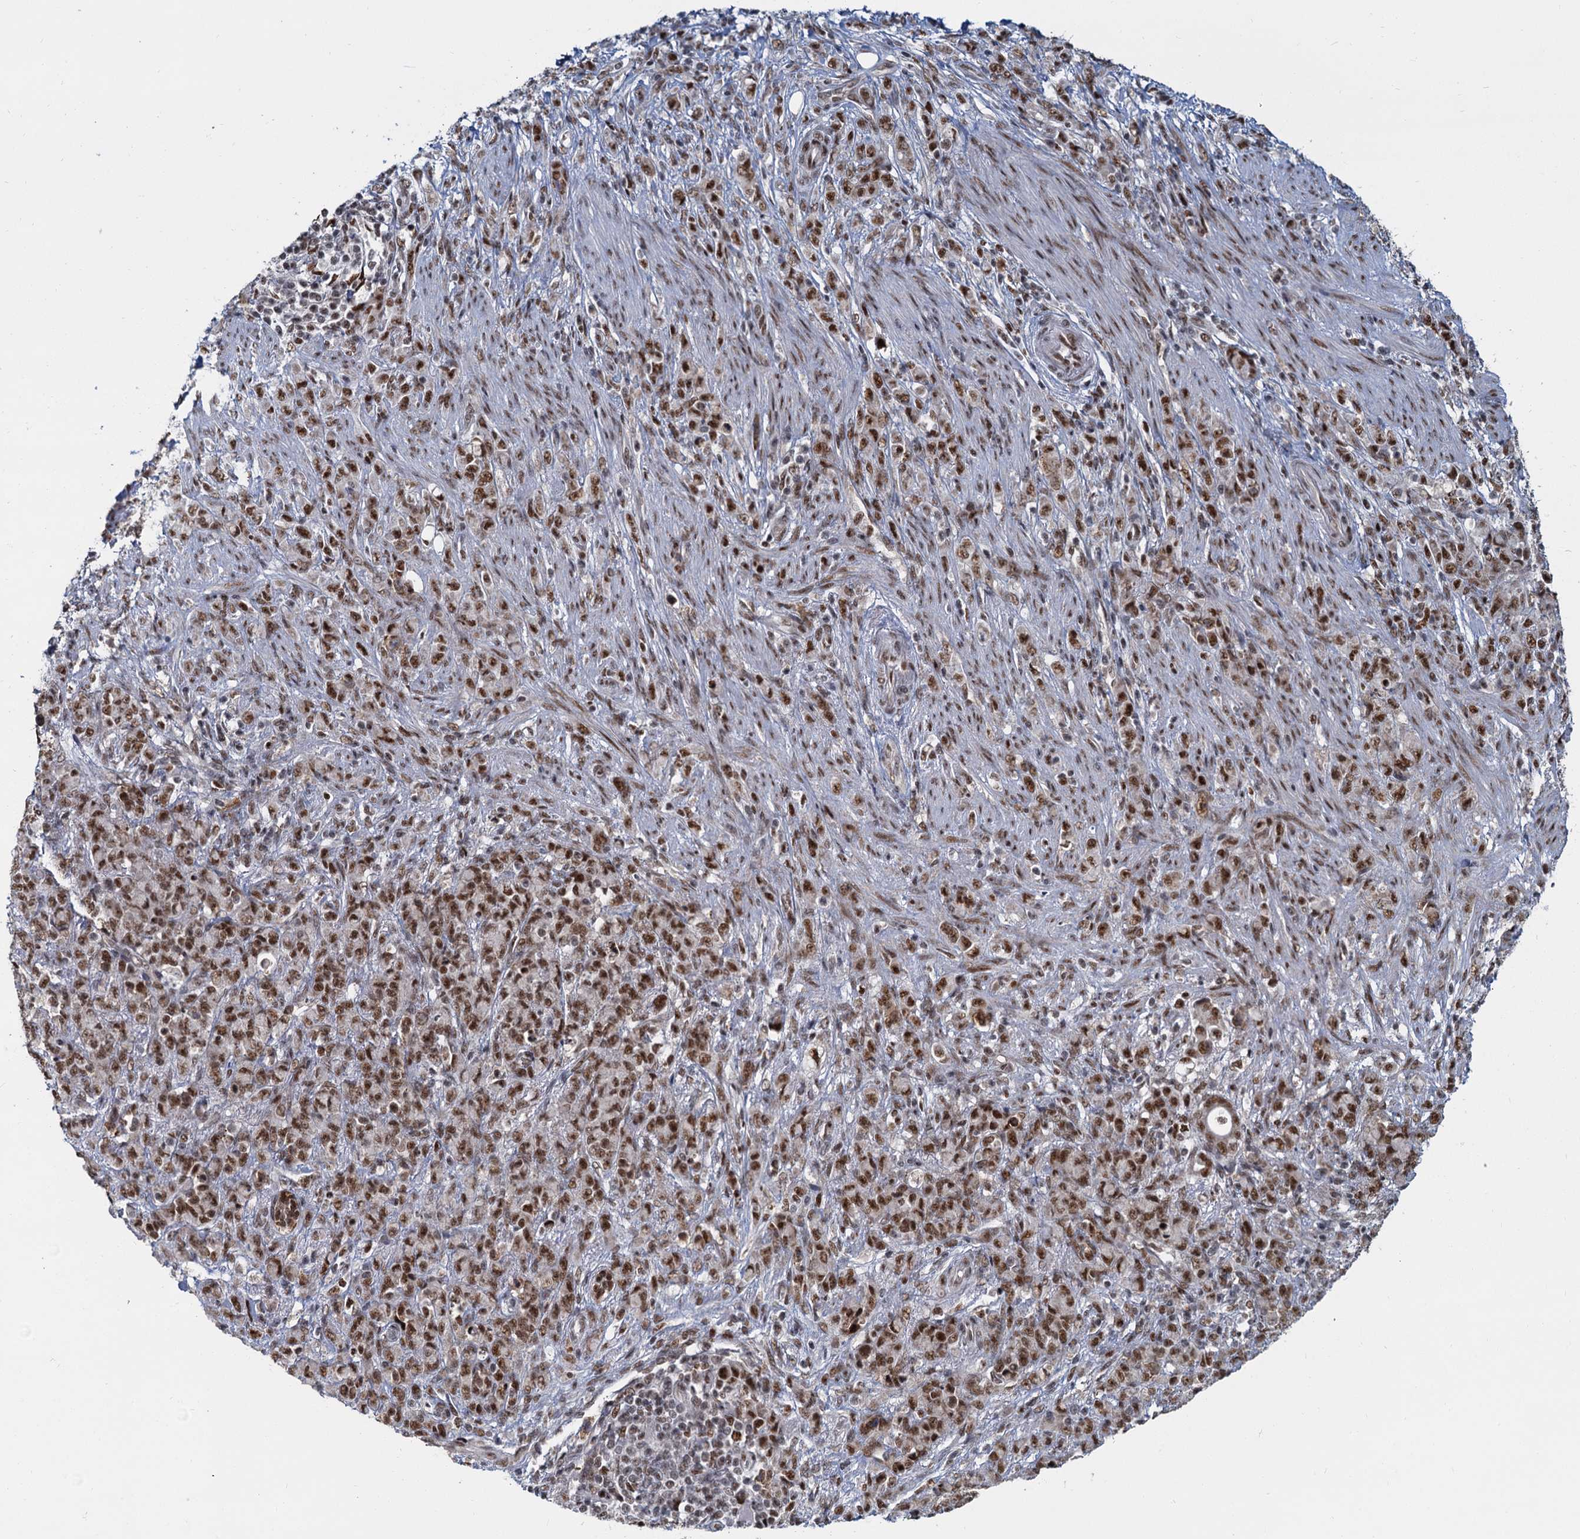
{"staining": {"intensity": "moderate", "quantity": ">75%", "location": "nuclear"}, "tissue": "stomach cancer", "cell_type": "Tumor cells", "image_type": "cancer", "snomed": [{"axis": "morphology", "description": "Adenocarcinoma, NOS"}, {"axis": "topography", "description": "Stomach"}], "caption": "This histopathology image reveals immunohistochemistry (IHC) staining of human adenocarcinoma (stomach), with medium moderate nuclear staining in approximately >75% of tumor cells.", "gene": "WBP4", "patient": {"sex": "female", "age": 79}}